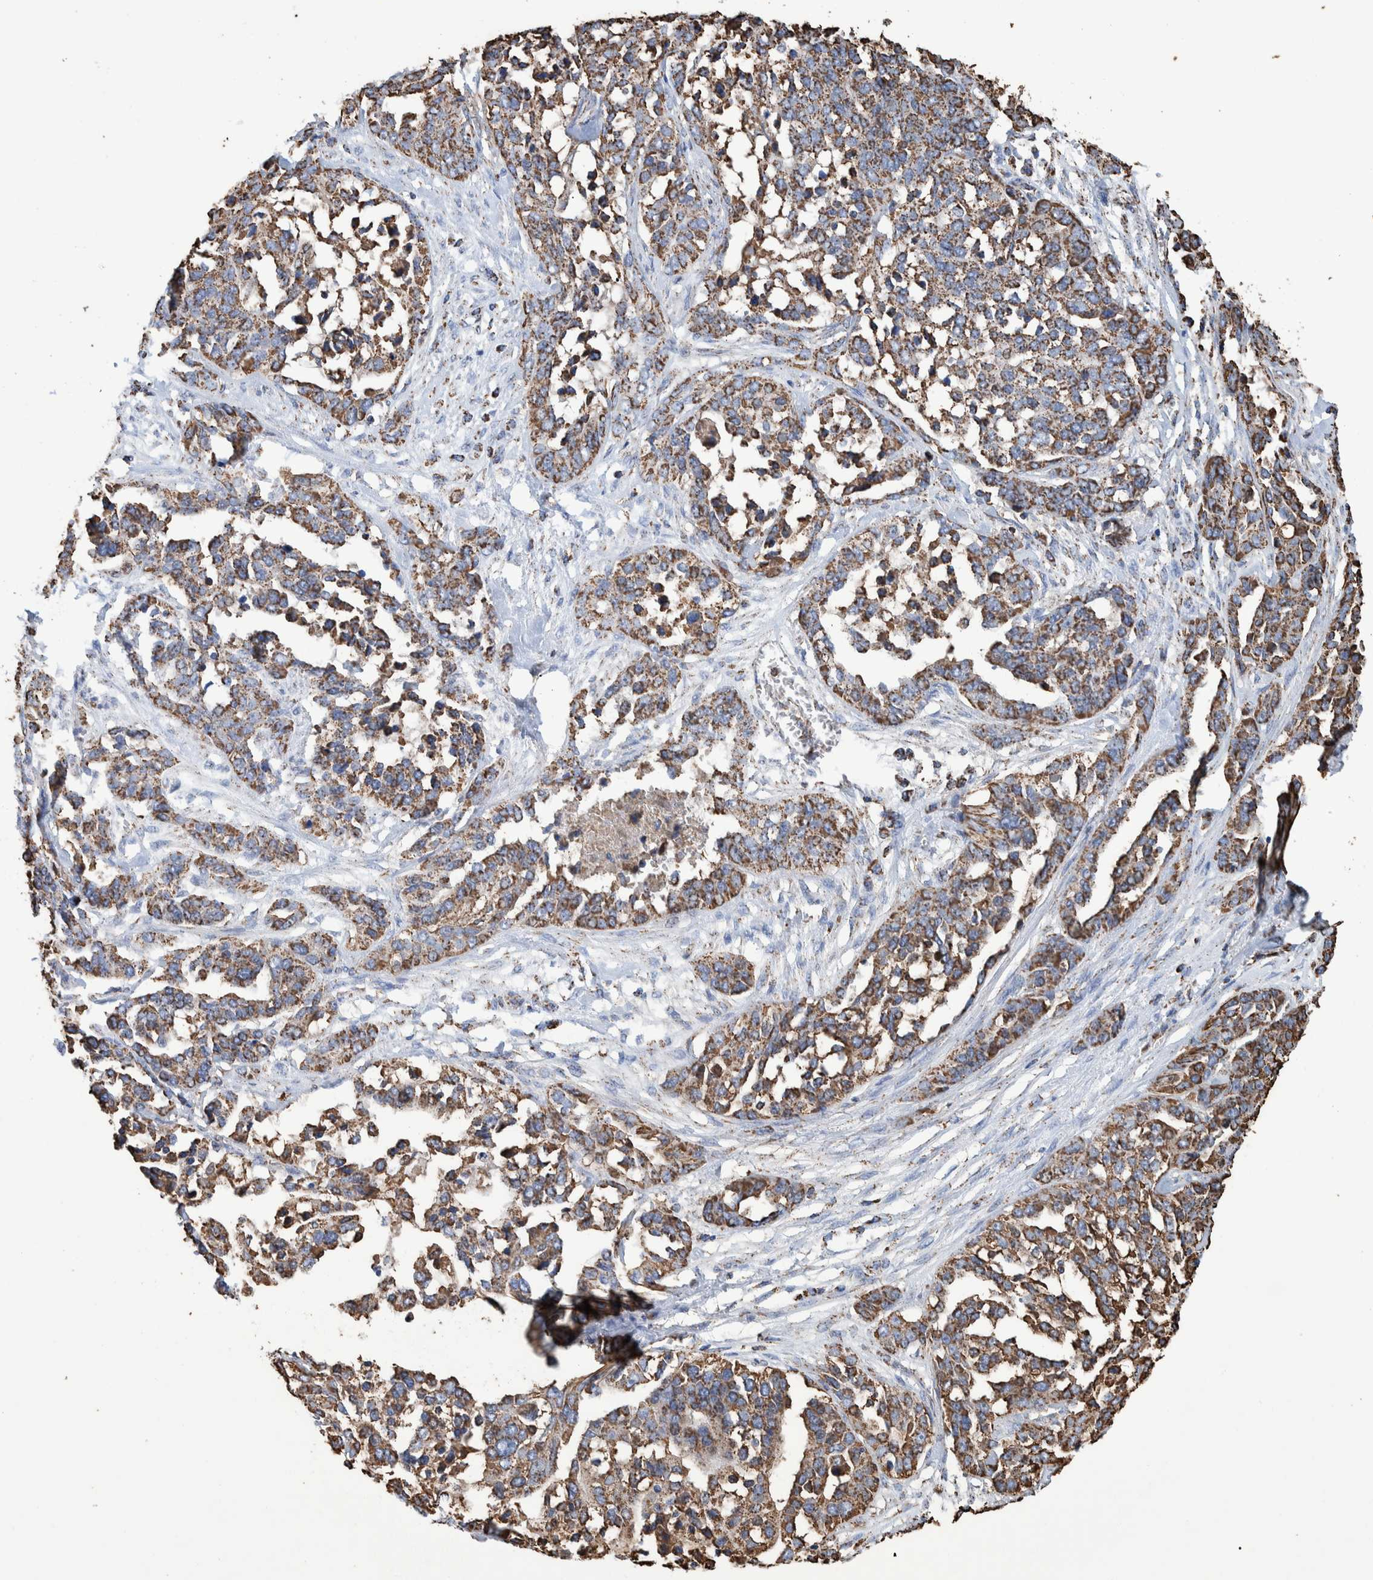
{"staining": {"intensity": "strong", "quantity": ">75%", "location": "cytoplasmic/membranous"}, "tissue": "ovarian cancer", "cell_type": "Tumor cells", "image_type": "cancer", "snomed": [{"axis": "morphology", "description": "Cystadenocarcinoma, serous, NOS"}, {"axis": "topography", "description": "Ovary"}], "caption": "The immunohistochemical stain shows strong cytoplasmic/membranous staining in tumor cells of ovarian cancer tissue.", "gene": "VPS26C", "patient": {"sex": "female", "age": 44}}